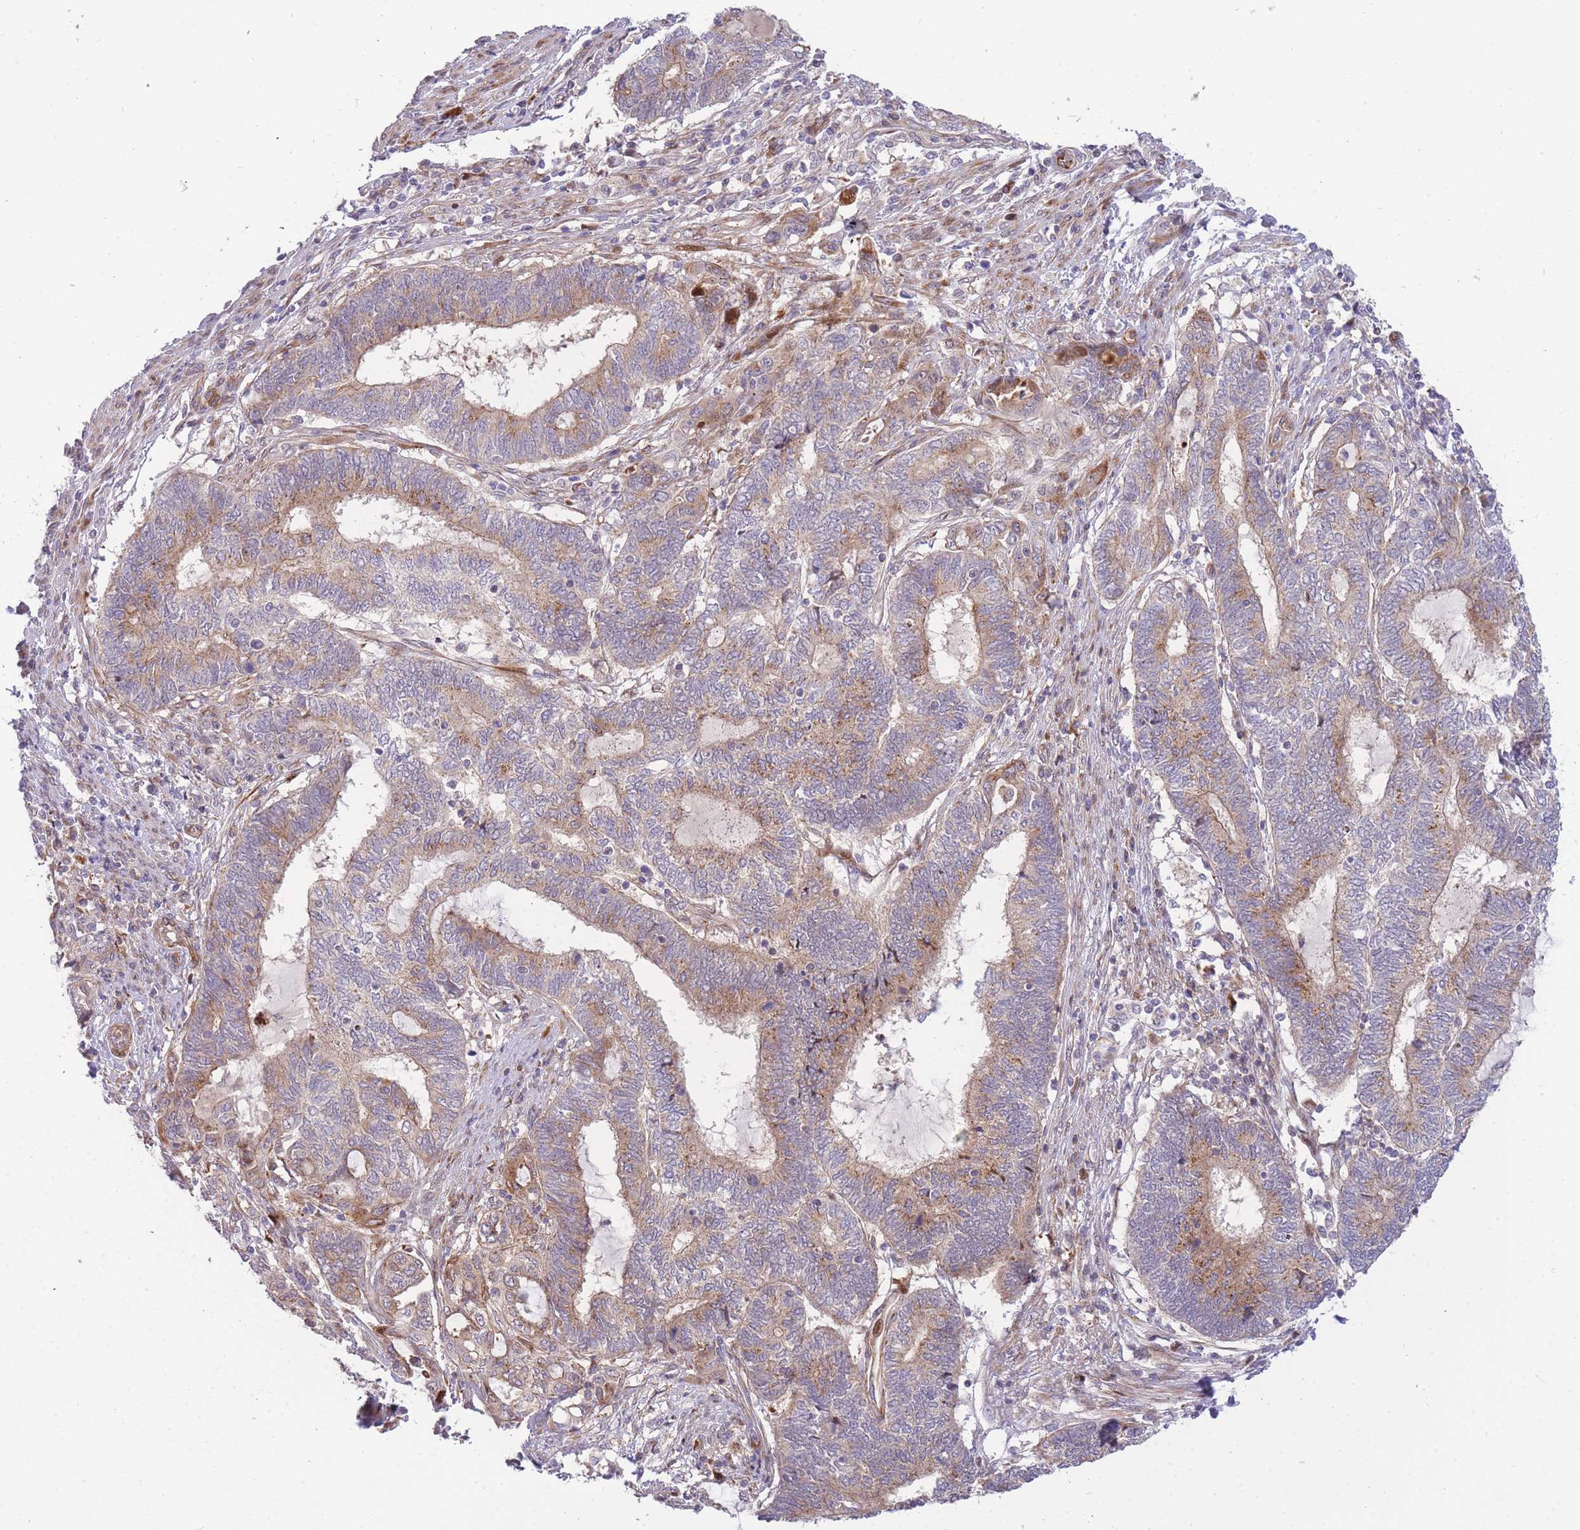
{"staining": {"intensity": "moderate", "quantity": ">75%", "location": "cytoplasmic/membranous"}, "tissue": "endometrial cancer", "cell_type": "Tumor cells", "image_type": "cancer", "snomed": [{"axis": "morphology", "description": "Adenocarcinoma, NOS"}, {"axis": "topography", "description": "Uterus"}, {"axis": "topography", "description": "Endometrium"}], "caption": "Immunohistochemical staining of human endometrial adenocarcinoma exhibits medium levels of moderate cytoplasmic/membranous protein positivity in about >75% of tumor cells.", "gene": "ATP5MC2", "patient": {"sex": "female", "age": 70}}